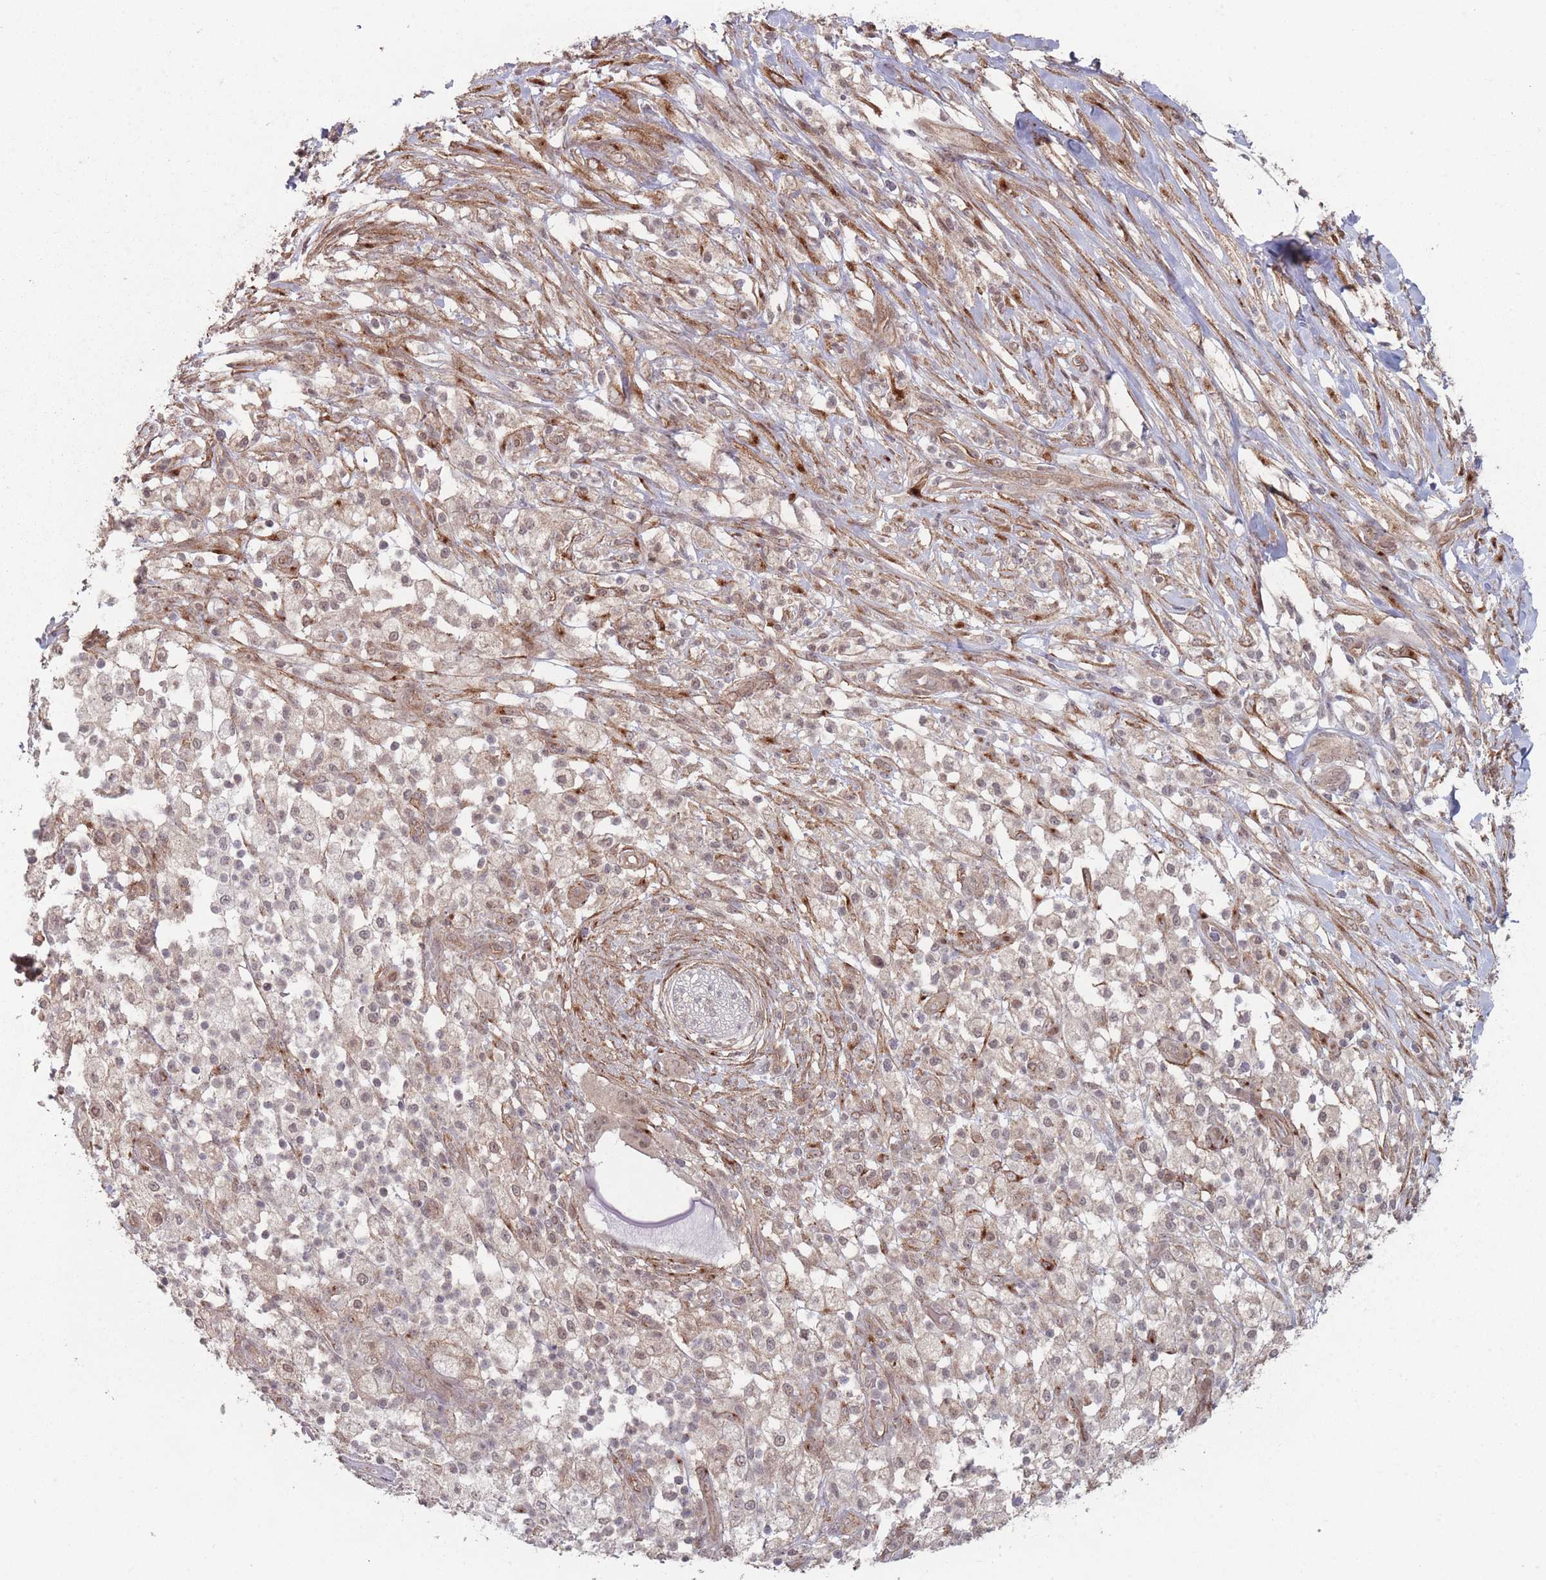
{"staining": {"intensity": "weak", "quantity": "<25%", "location": "nuclear"}, "tissue": "pancreatic cancer", "cell_type": "Tumor cells", "image_type": "cancer", "snomed": [{"axis": "morphology", "description": "Adenocarcinoma, NOS"}, {"axis": "topography", "description": "Pancreas"}], "caption": "Immunohistochemistry image of human pancreatic cancer stained for a protein (brown), which reveals no staining in tumor cells.", "gene": "CNTRL", "patient": {"sex": "female", "age": 72}}